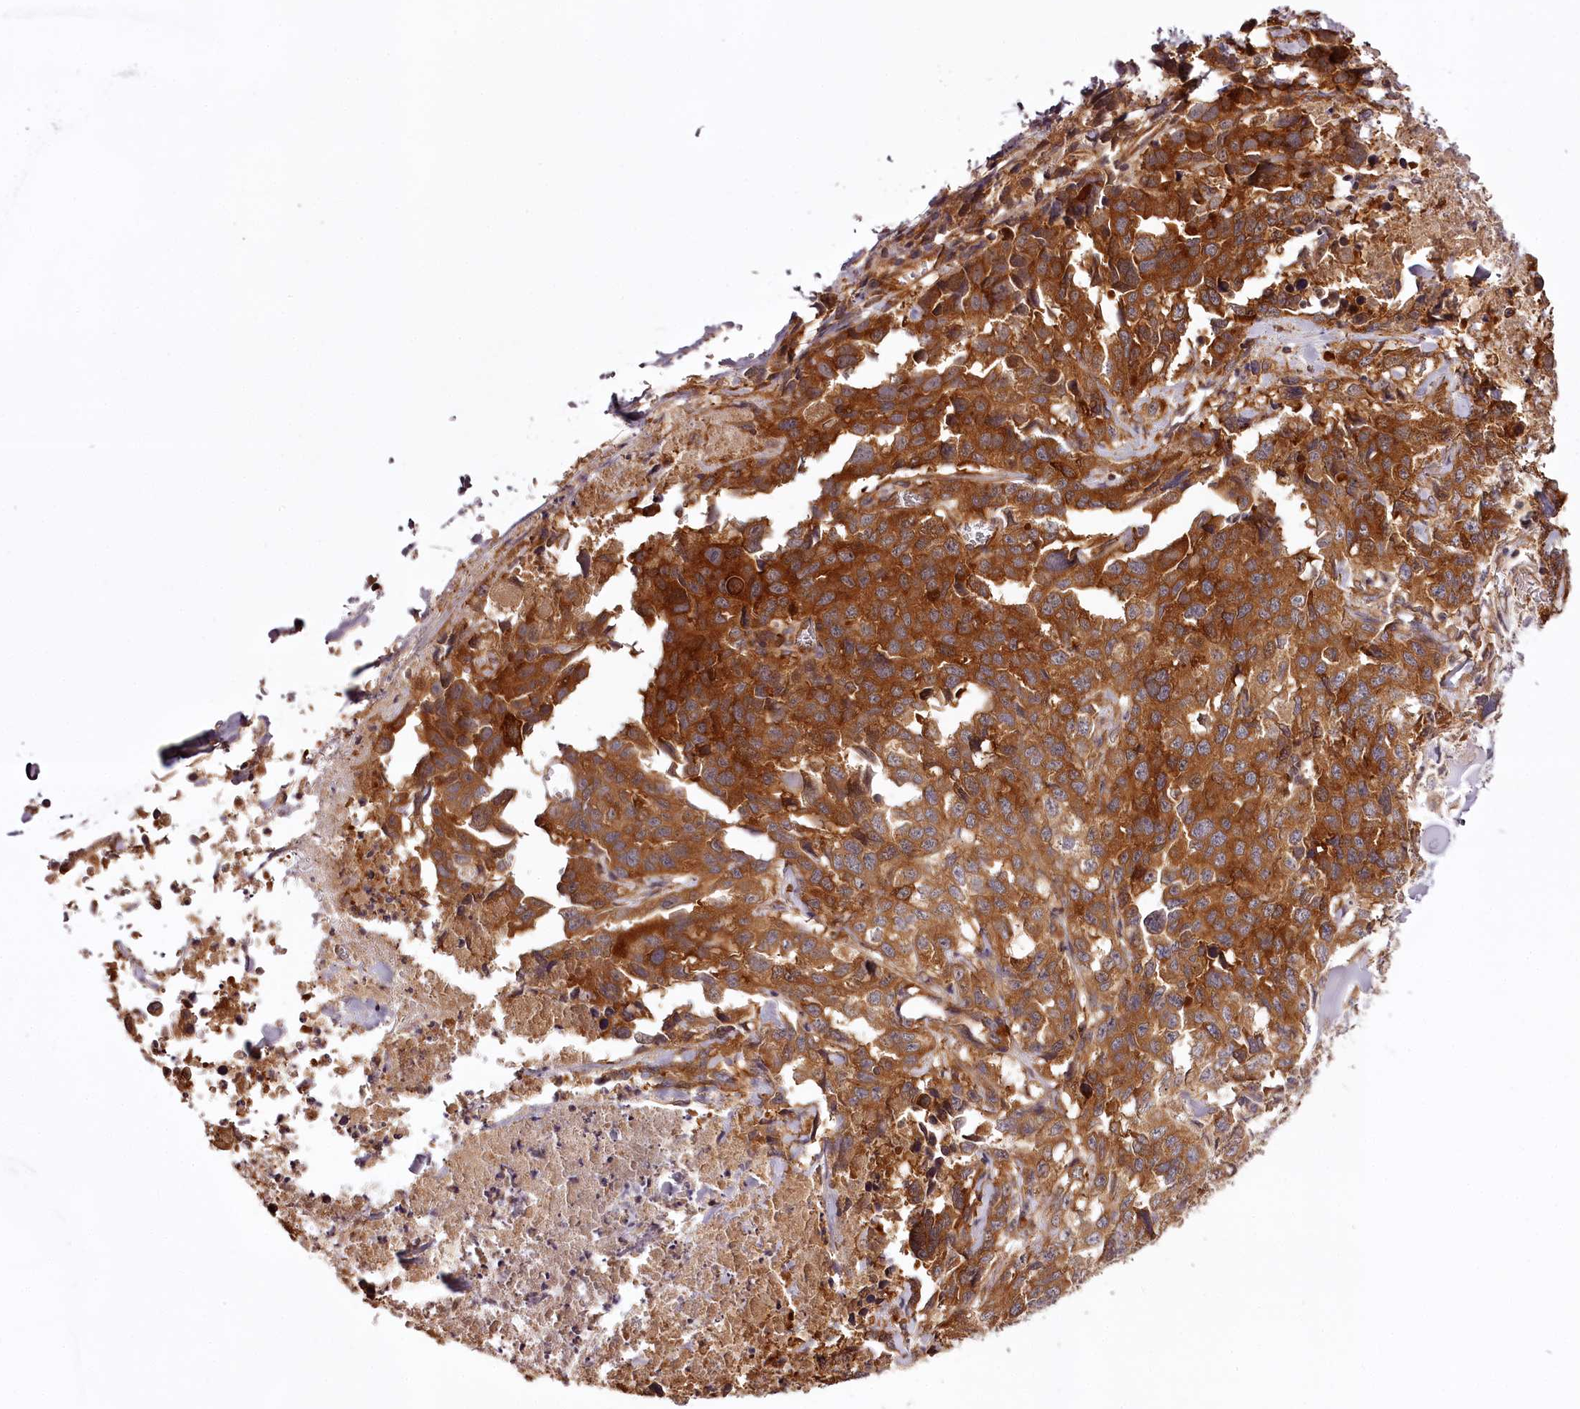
{"staining": {"intensity": "strong", "quantity": ">75%", "location": "cytoplasmic/membranous"}, "tissue": "lung cancer", "cell_type": "Tumor cells", "image_type": "cancer", "snomed": [{"axis": "morphology", "description": "Adenocarcinoma, NOS"}, {"axis": "topography", "description": "Lung"}], "caption": "Immunohistochemical staining of human lung cancer (adenocarcinoma) exhibits strong cytoplasmic/membranous protein positivity in approximately >75% of tumor cells. (DAB (3,3'-diaminobenzidine) IHC, brown staining for protein, blue staining for nuclei).", "gene": "TARS1", "patient": {"sex": "female", "age": 51}}